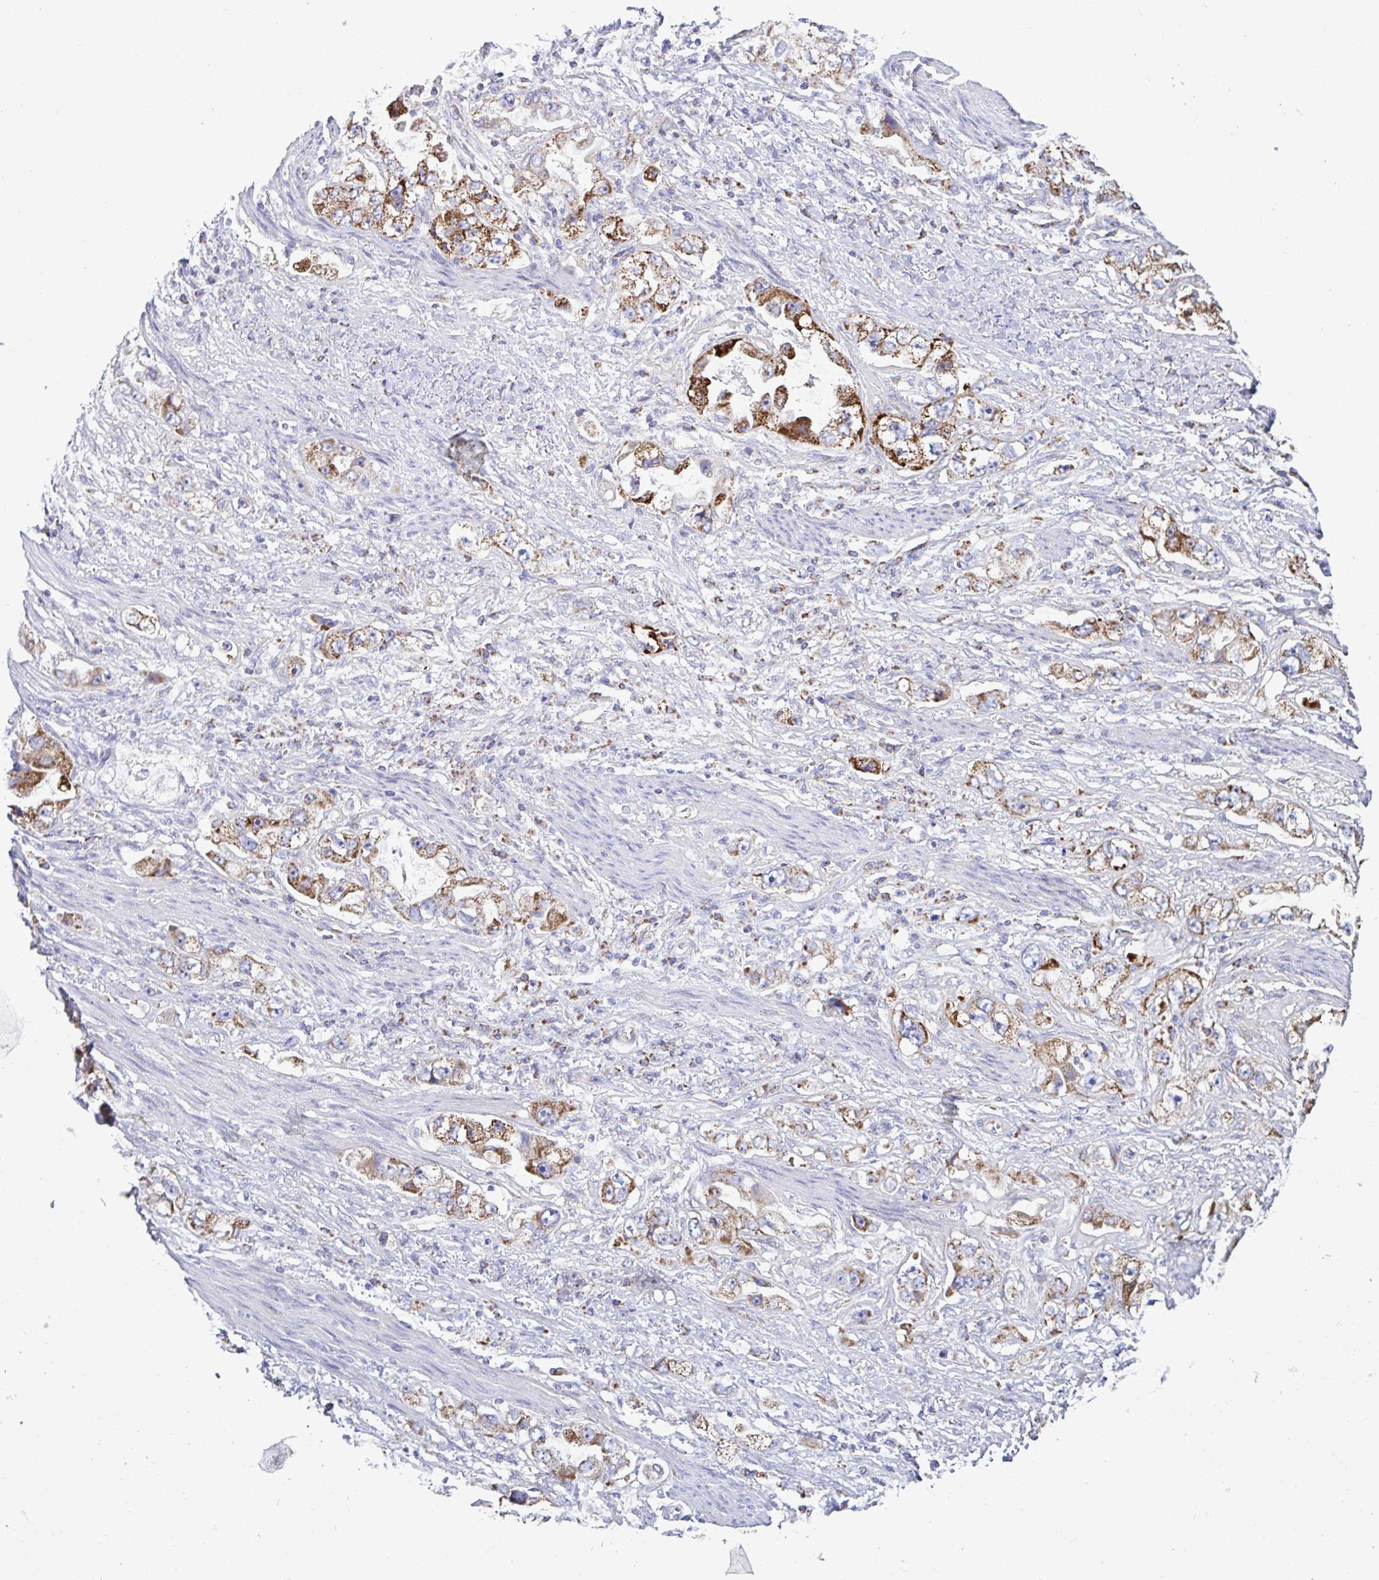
{"staining": {"intensity": "strong", "quantity": "25%-75%", "location": "cytoplasmic/membranous"}, "tissue": "stomach cancer", "cell_type": "Tumor cells", "image_type": "cancer", "snomed": [{"axis": "morphology", "description": "Adenocarcinoma, NOS"}, {"axis": "topography", "description": "Stomach, lower"}], "caption": "Immunohistochemical staining of human stomach cancer displays strong cytoplasmic/membranous protein staining in about 25%-75% of tumor cells.", "gene": "BCAT2", "patient": {"sex": "female", "age": 93}}